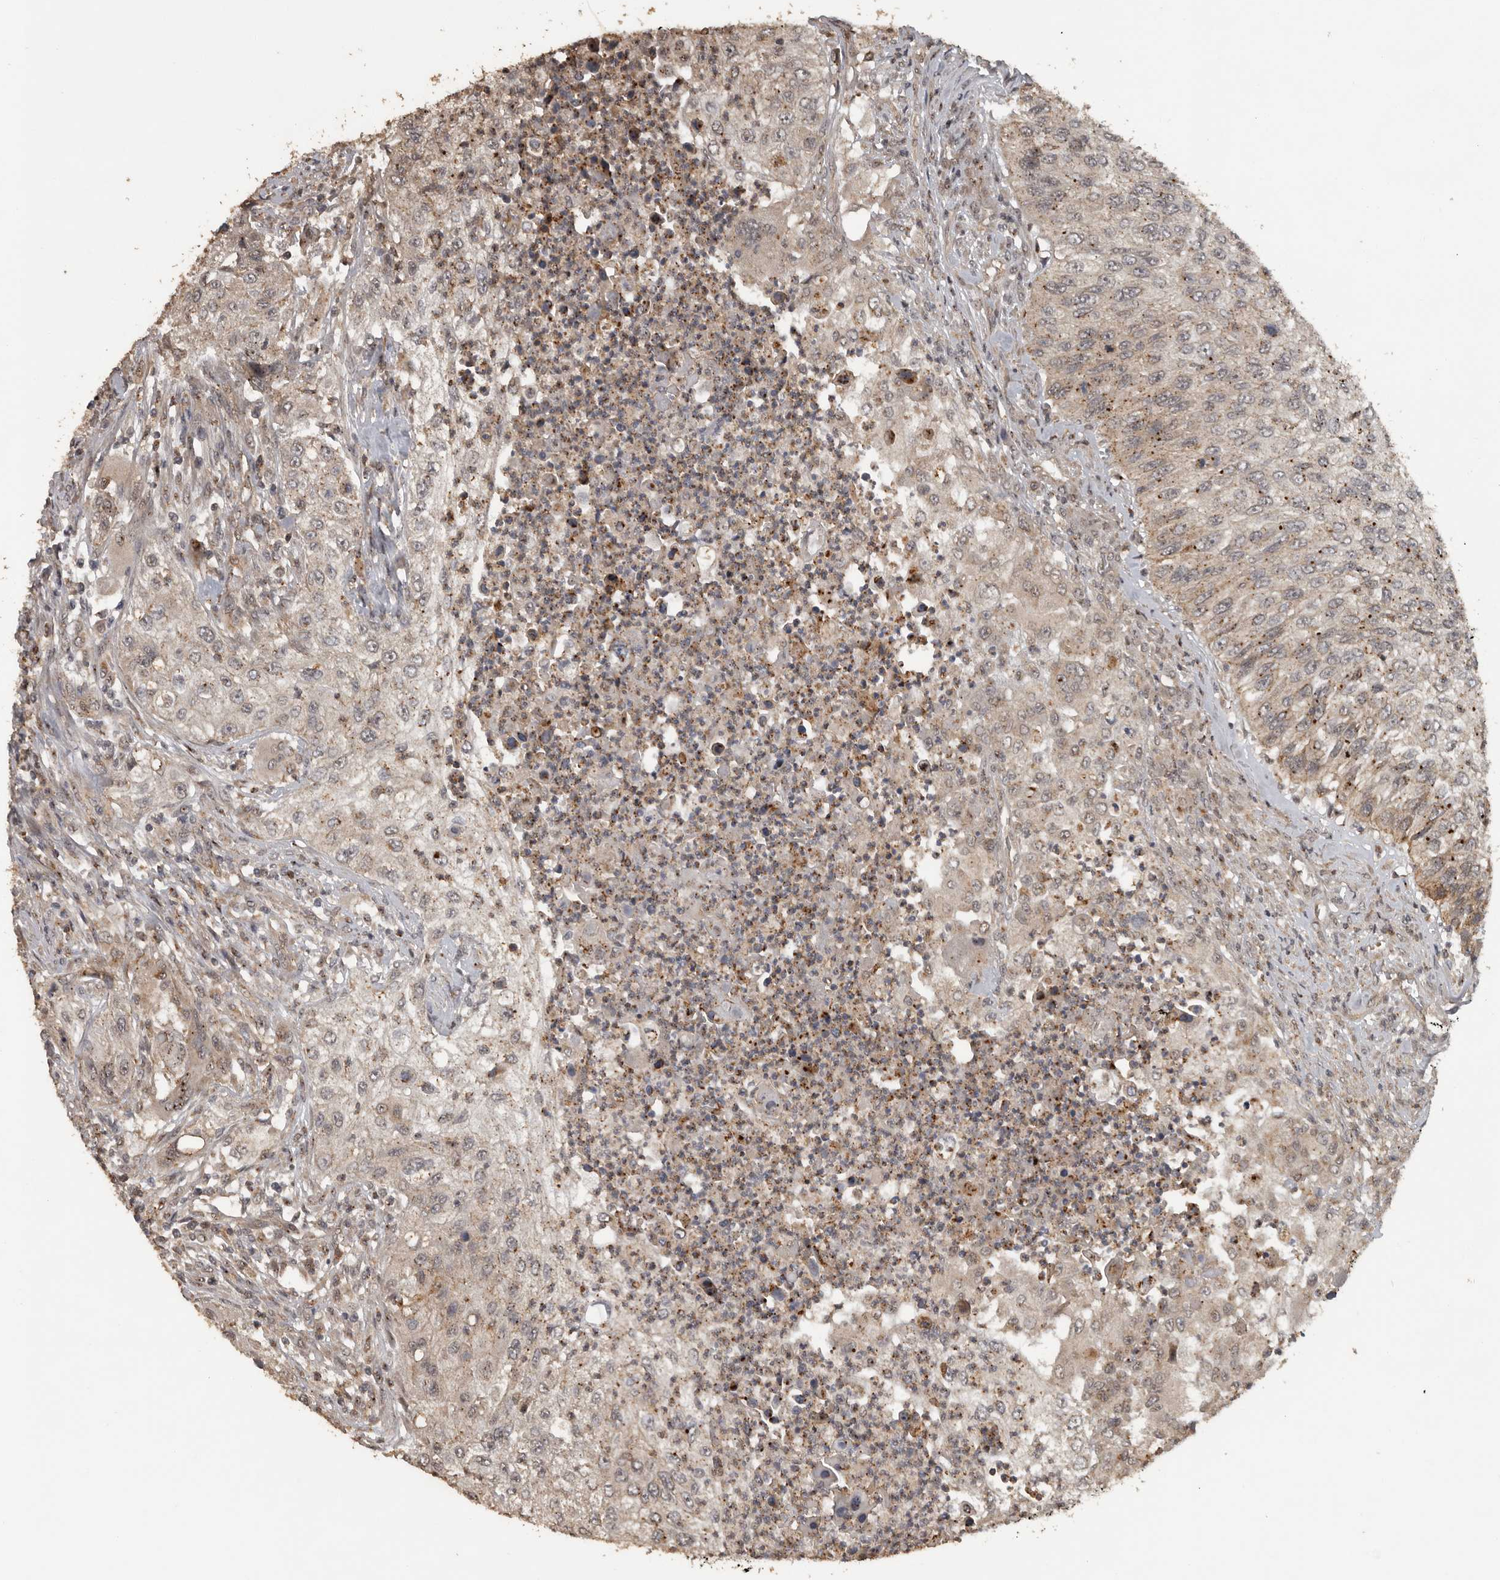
{"staining": {"intensity": "weak", "quantity": "25%-75%", "location": "cytoplasmic/membranous"}, "tissue": "urothelial cancer", "cell_type": "Tumor cells", "image_type": "cancer", "snomed": [{"axis": "morphology", "description": "Urothelial carcinoma, High grade"}, {"axis": "topography", "description": "Urinary bladder"}], "caption": "Protein expression by immunohistochemistry exhibits weak cytoplasmic/membranous positivity in approximately 25%-75% of tumor cells in urothelial carcinoma (high-grade).", "gene": "CEP350", "patient": {"sex": "female", "age": 60}}